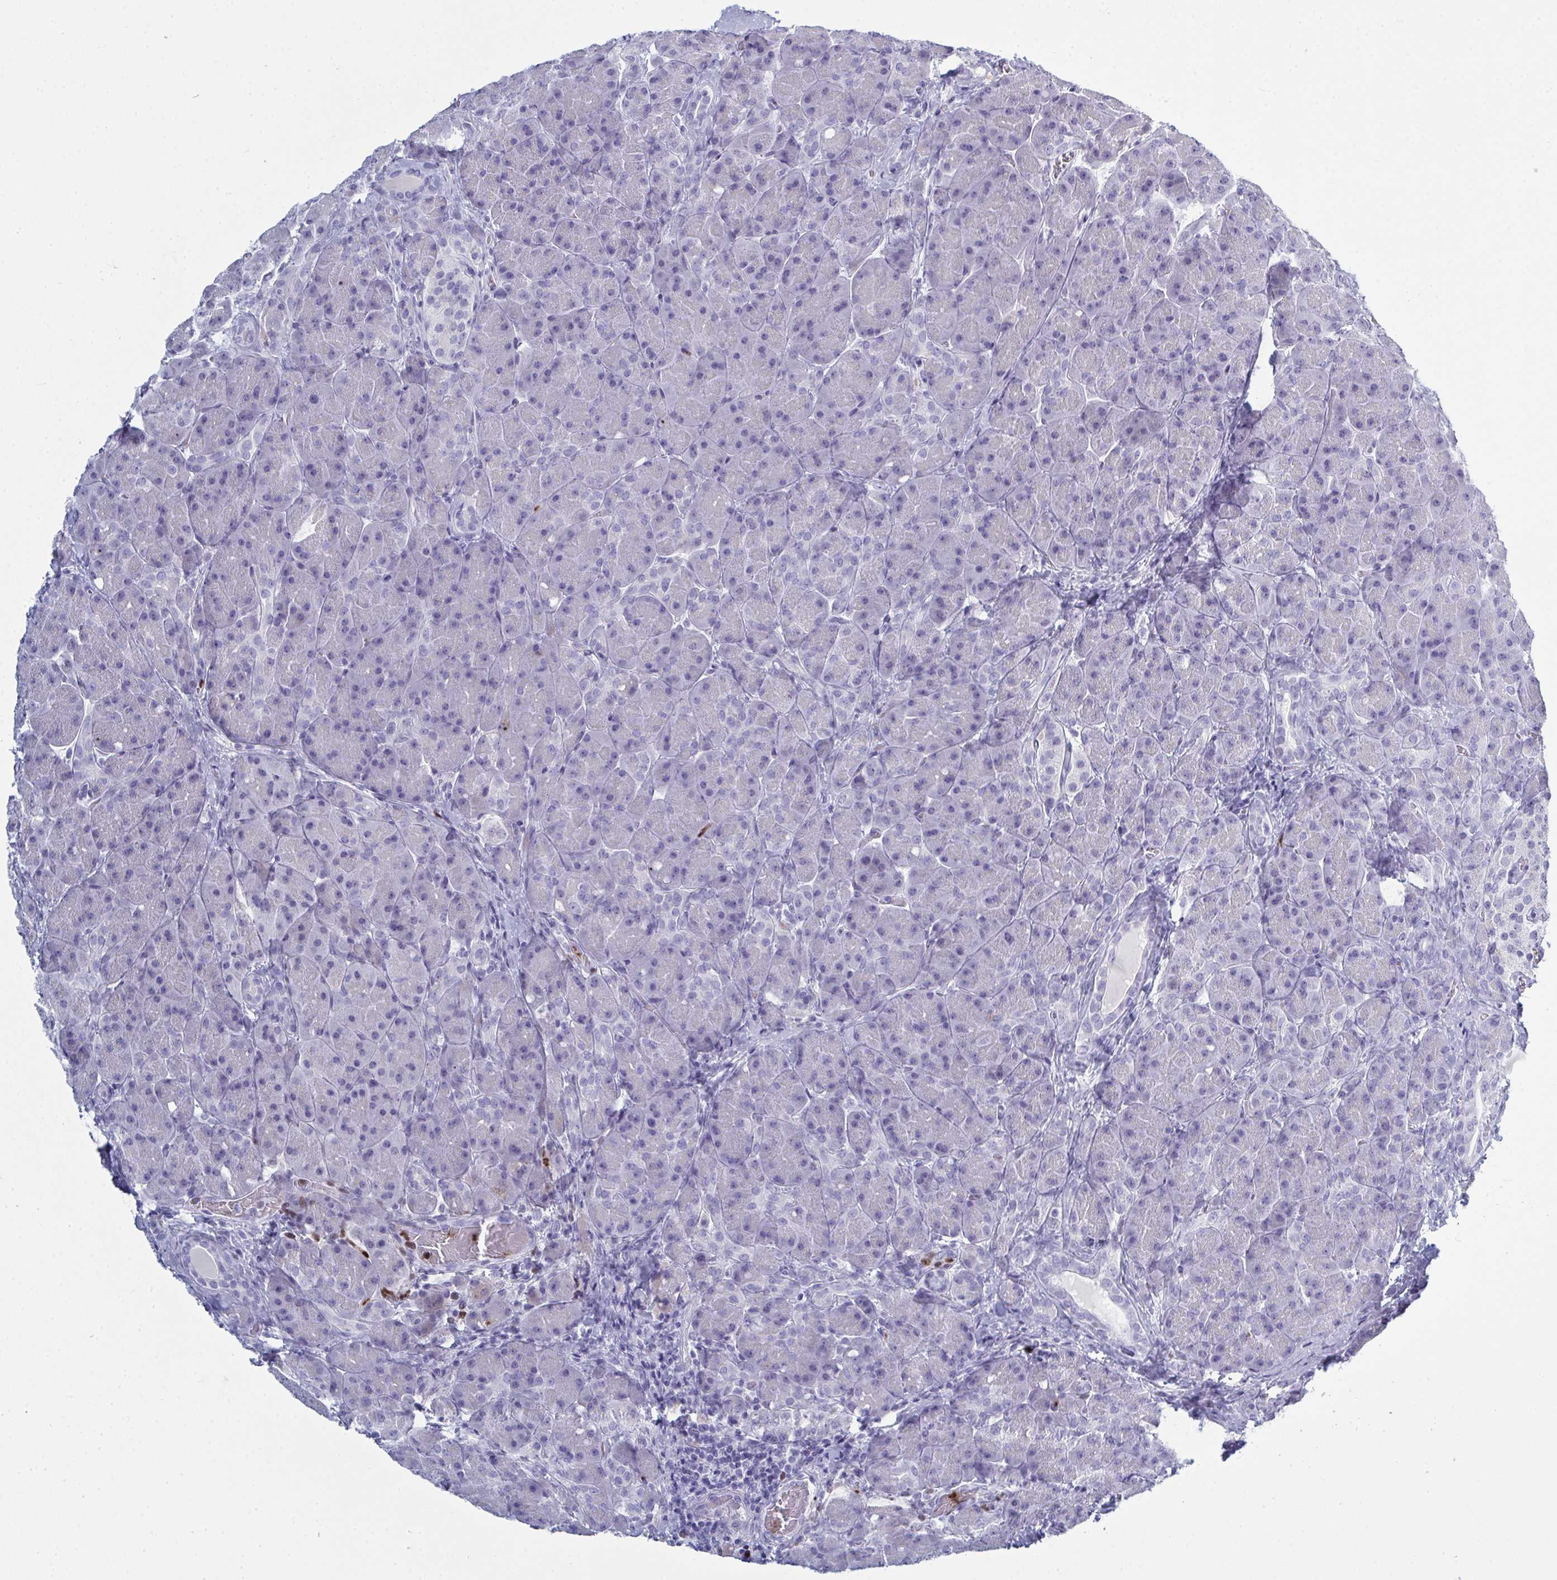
{"staining": {"intensity": "negative", "quantity": "none", "location": "none"}, "tissue": "pancreas", "cell_type": "Exocrine glandular cells", "image_type": "normal", "snomed": [{"axis": "morphology", "description": "Normal tissue, NOS"}, {"axis": "topography", "description": "Pancreas"}], "caption": "This histopathology image is of unremarkable pancreas stained with IHC to label a protein in brown with the nuclei are counter-stained blue. There is no staining in exocrine glandular cells. (DAB immunohistochemistry (IHC) visualized using brightfield microscopy, high magnification).", "gene": "SERPINB10", "patient": {"sex": "male", "age": 55}}